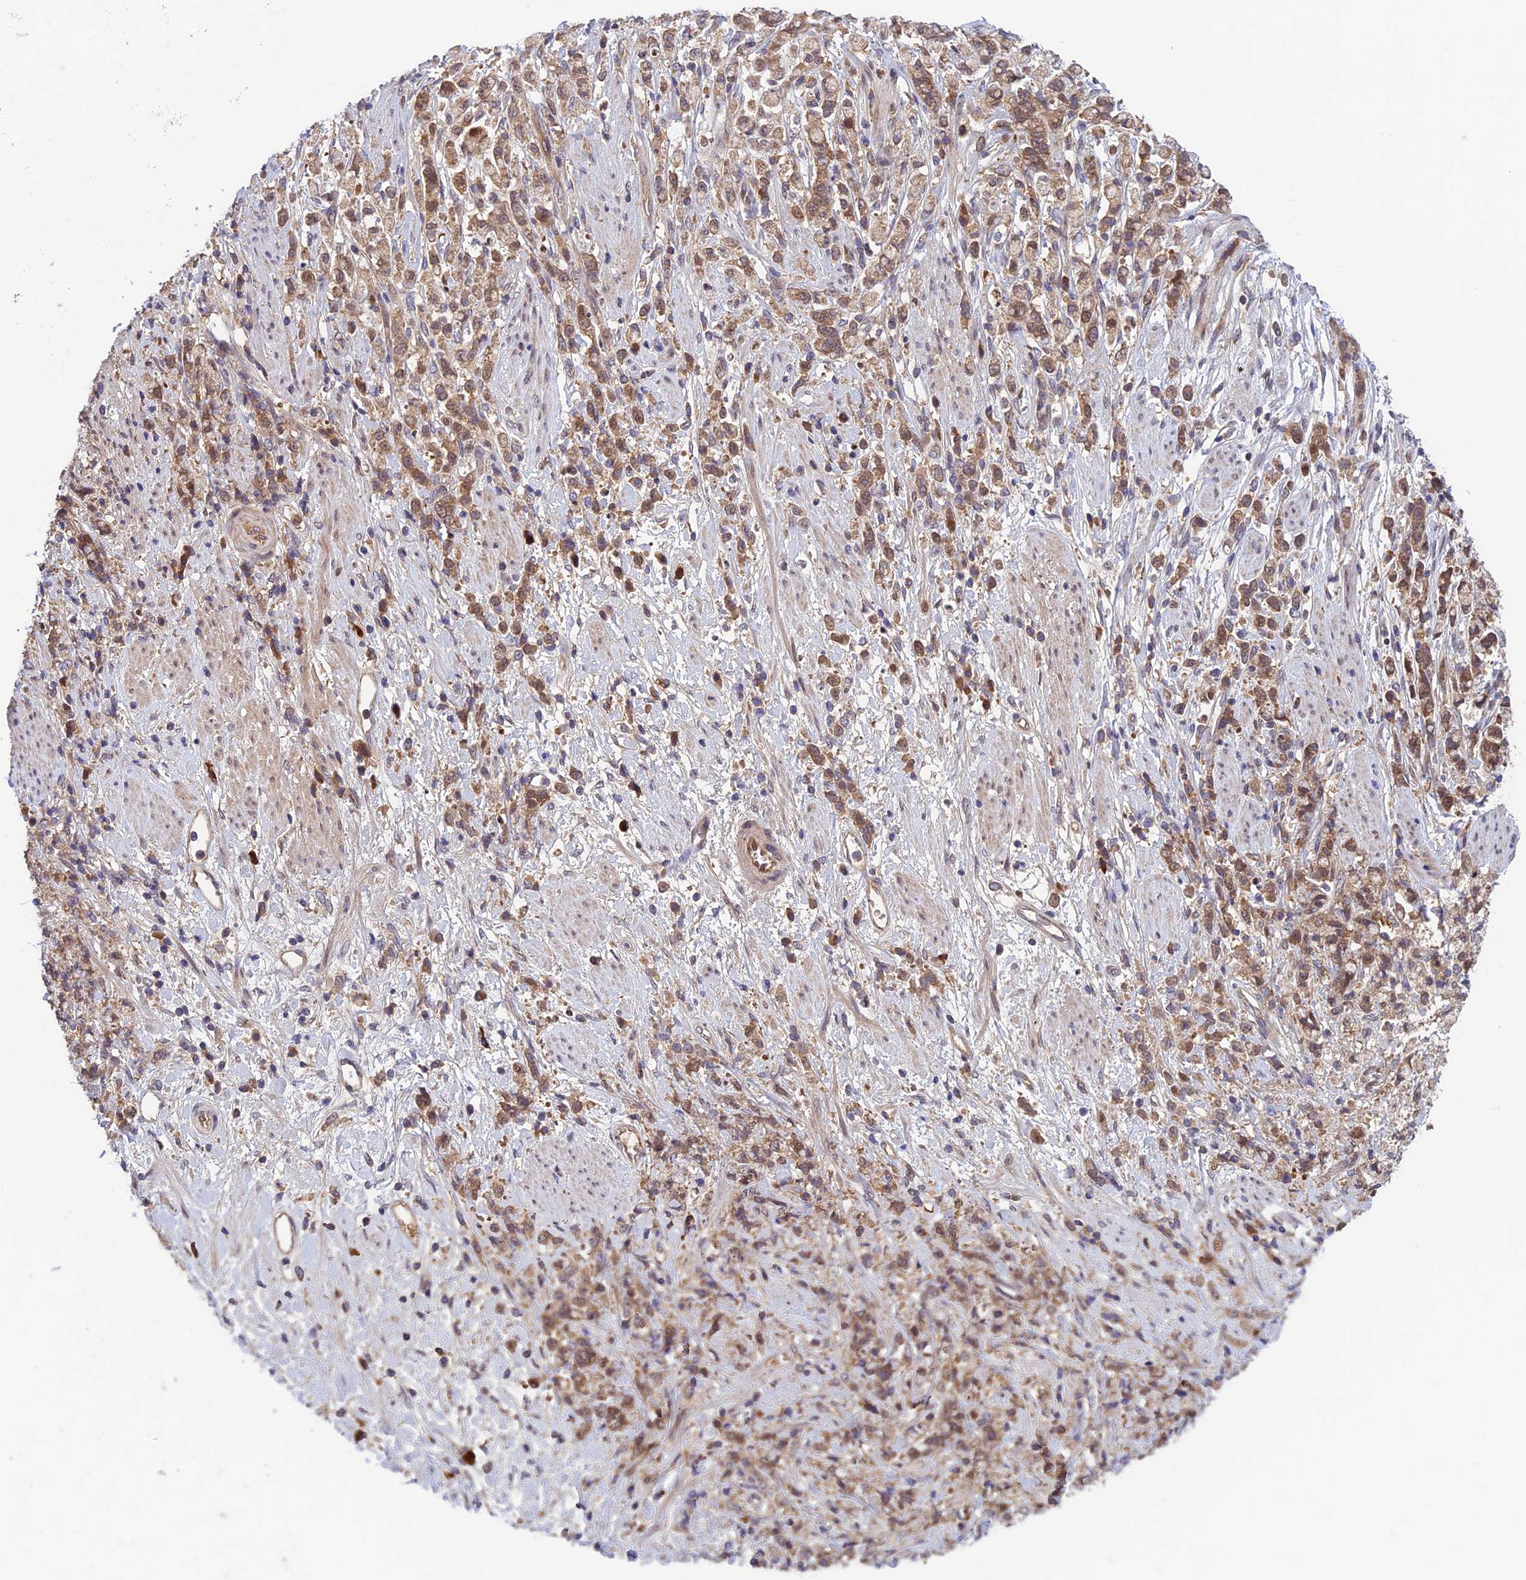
{"staining": {"intensity": "moderate", "quantity": ">75%", "location": "cytoplasmic/membranous,nuclear"}, "tissue": "stomach cancer", "cell_type": "Tumor cells", "image_type": "cancer", "snomed": [{"axis": "morphology", "description": "Adenocarcinoma, NOS"}, {"axis": "topography", "description": "Stomach"}], "caption": "Moderate cytoplasmic/membranous and nuclear protein expression is seen in about >75% of tumor cells in adenocarcinoma (stomach).", "gene": "CCDC15", "patient": {"sex": "female", "age": 60}}